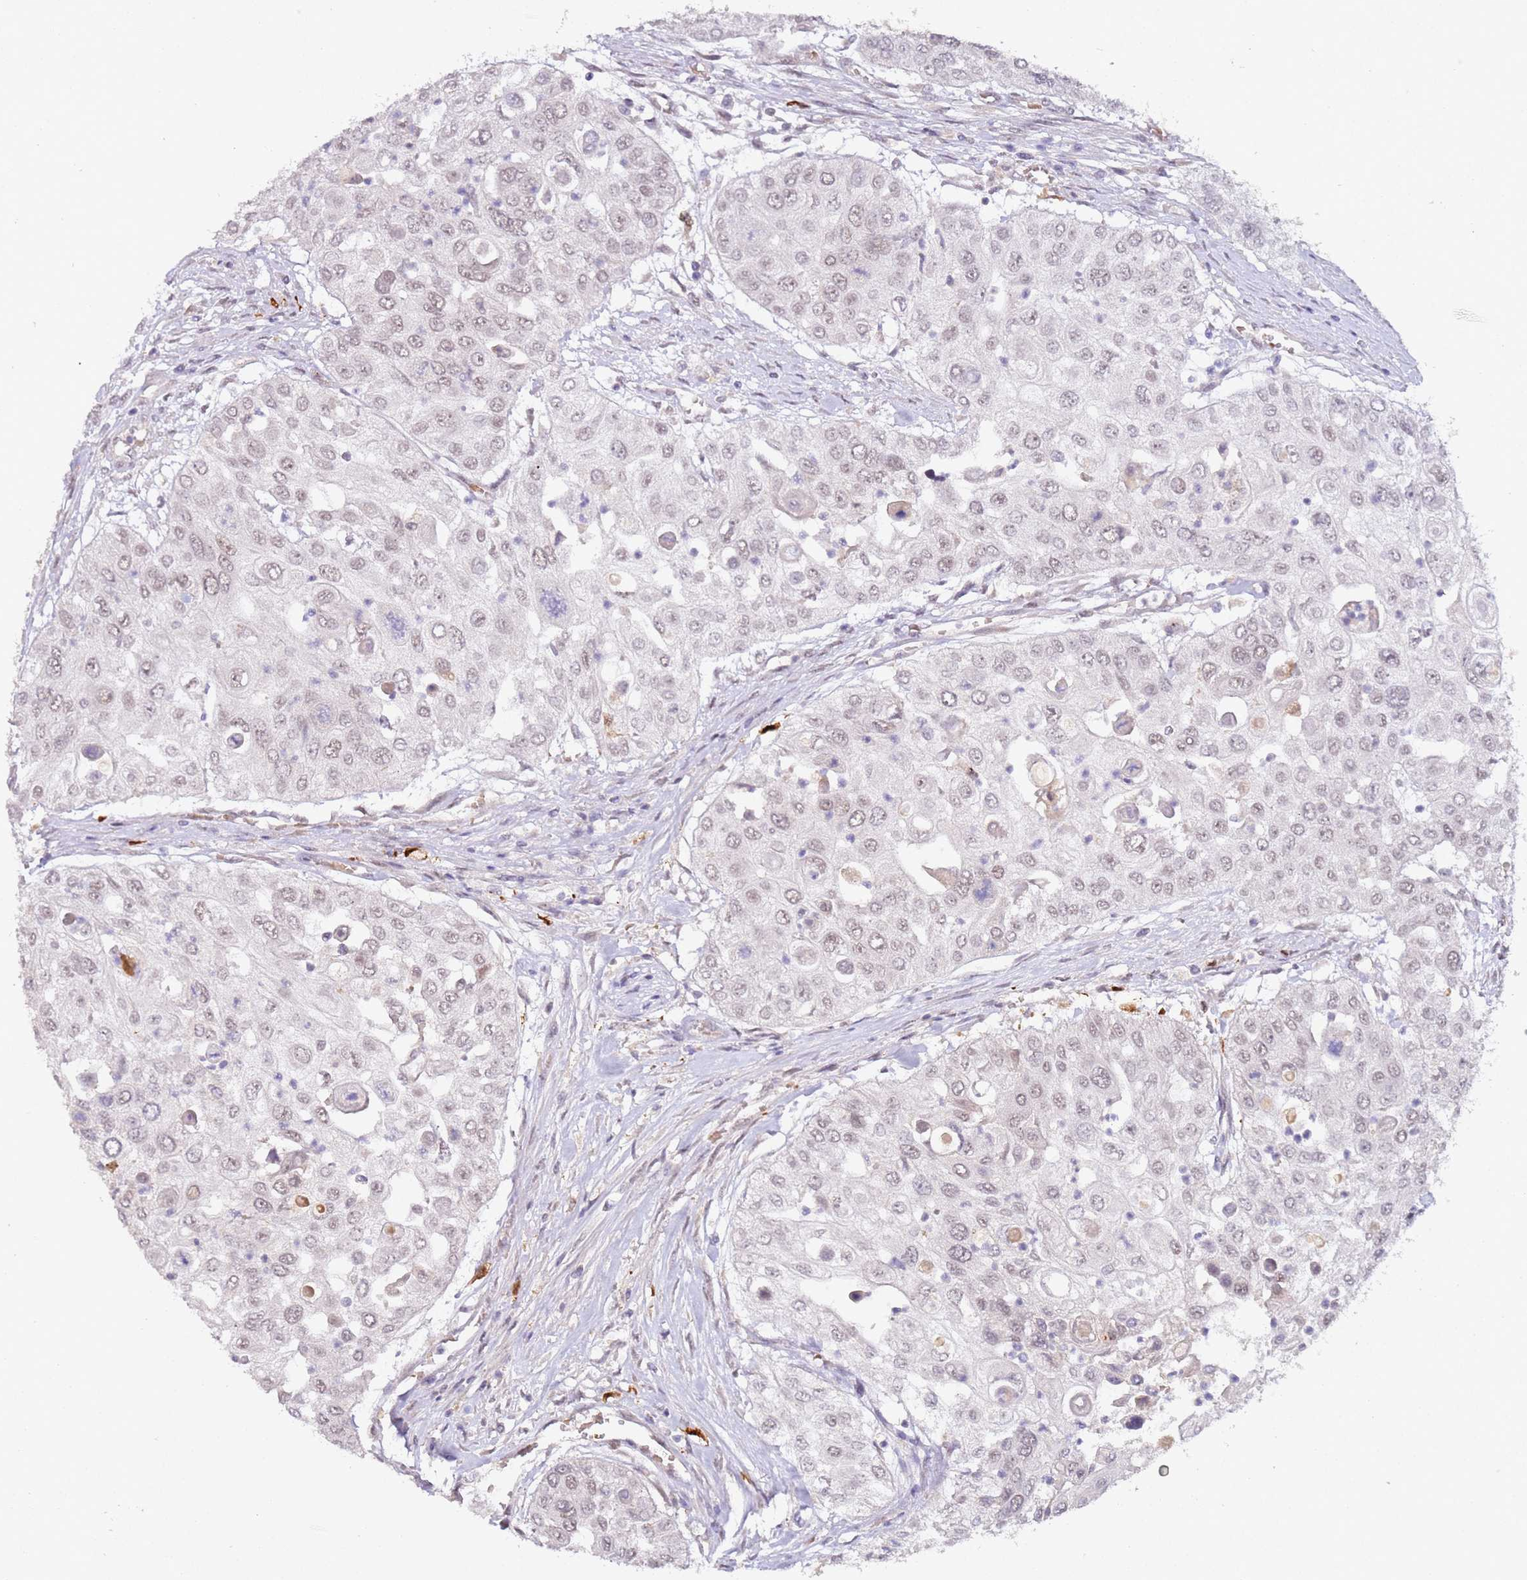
{"staining": {"intensity": "weak", "quantity": "25%-75%", "location": "nuclear"}, "tissue": "urothelial cancer", "cell_type": "Tumor cells", "image_type": "cancer", "snomed": [{"axis": "morphology", "description": "Urothelial carcinoma, High grade"}, {"axis": "topography", "description": "Urinary bladder"}], "caption": "Urothelial cancer stained for a protein demonstrates weak nuclear positivity in tumor cells.", "gene": "LGALSL", "patient": {"sex": "female", "age": 79}}